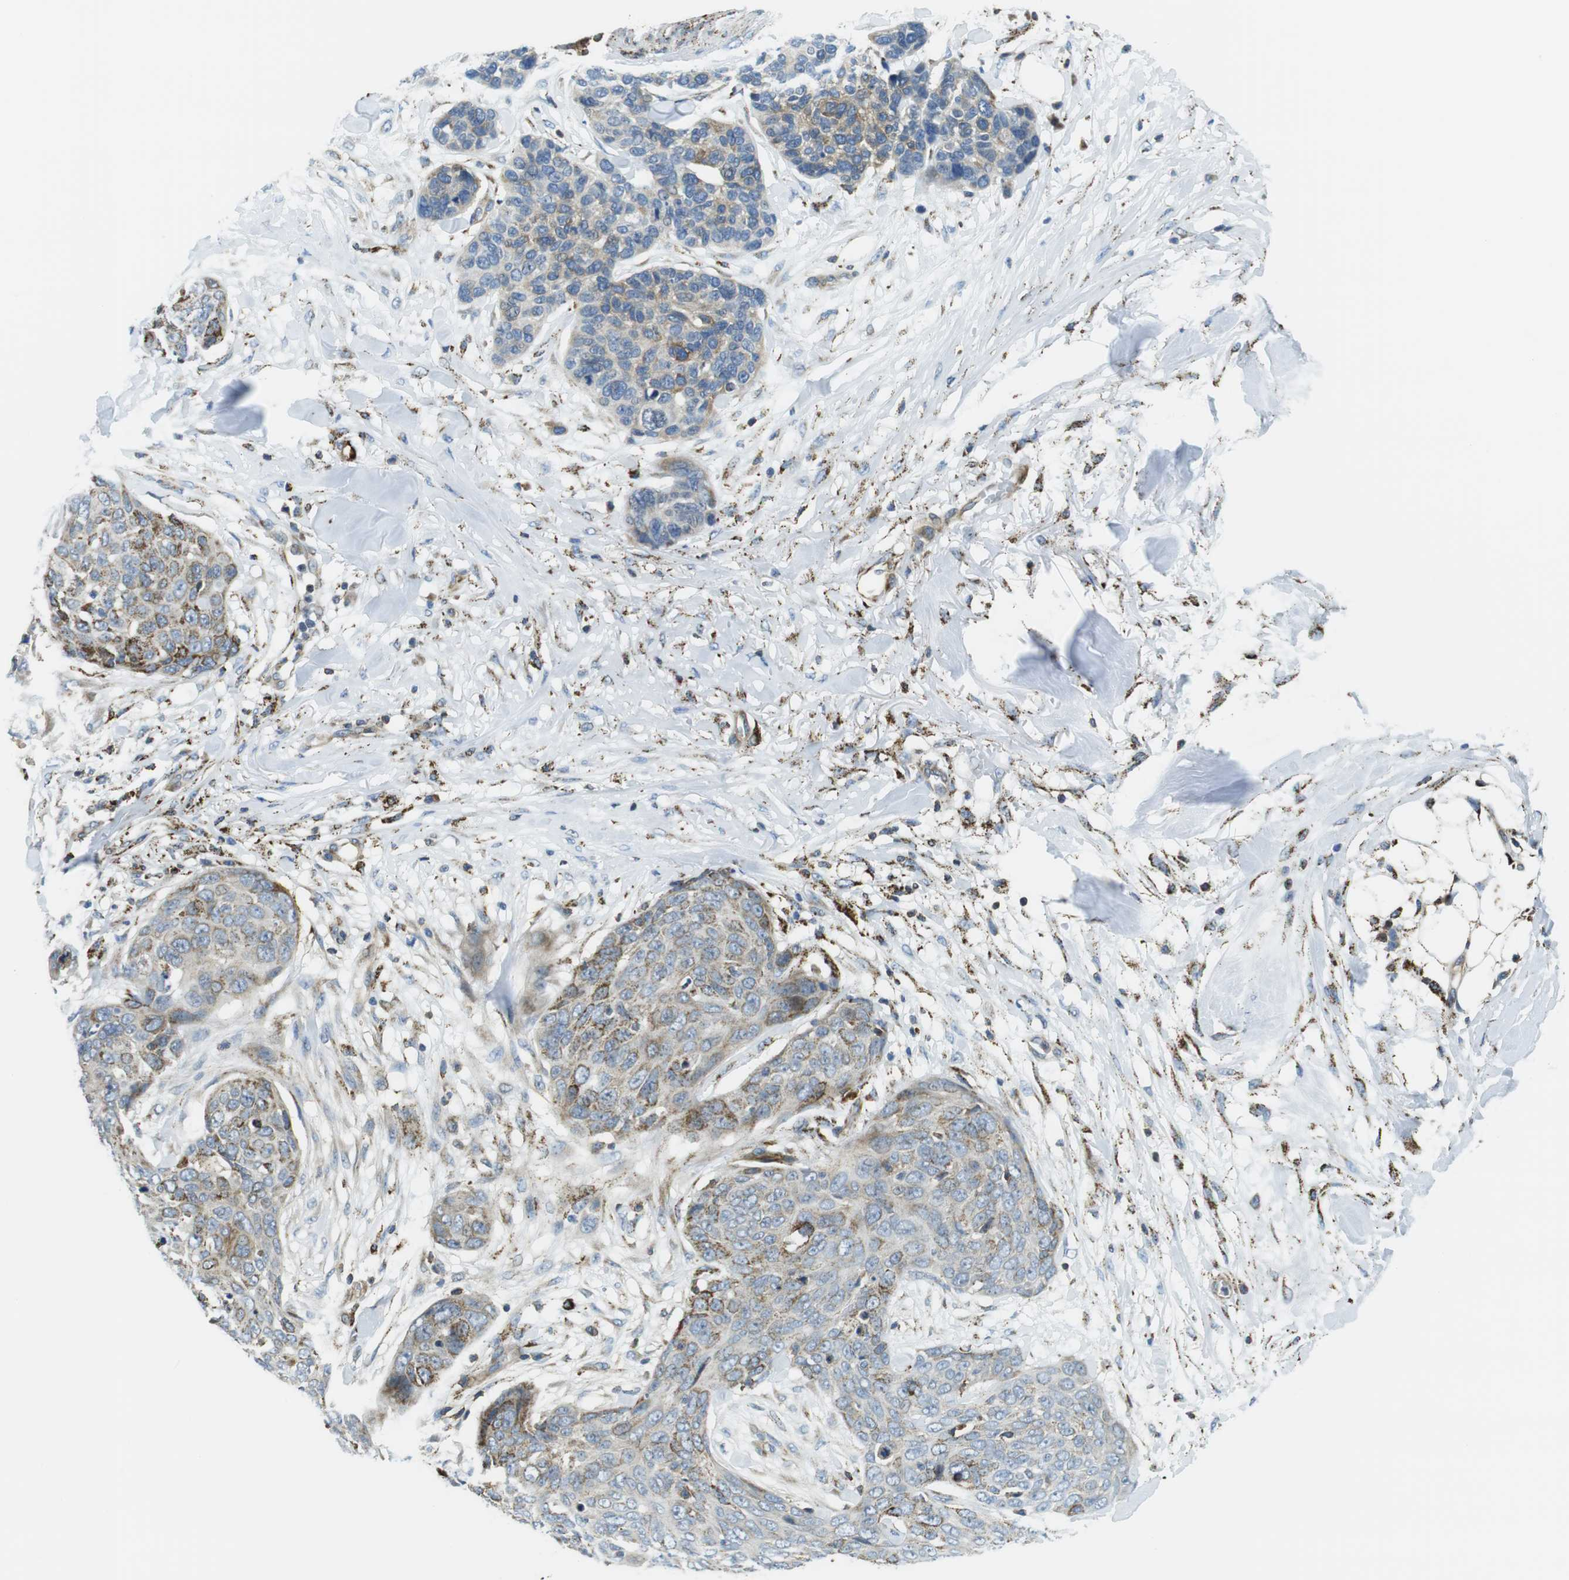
{"staining": {"intensity": "moderate", "quantity": "25%-75%", "location": "cytoplasmic/membranous"}, "tissue": "skin cancer", "cell_type": "Tumor cells", "image_type": "cancer", "snomed": [{"axis": "morphology", "description": "Squamous cell carcinoma in situ, NOS"}, {"axis": "morphology", "description": "Squamous cell carcinoma, NOS"}, {"axis": "topography", "description": "Skin"}], "caption": "The histopathology image displays immunohistochemical staining of squamous cell carcinoma (skin). There is moderate cytoplasmic/membranous staining is appreciated in approximately 25%-75% of tumor cells.", "gene": "KCNE3", "patient": {"sex": "male", "age": 93}}